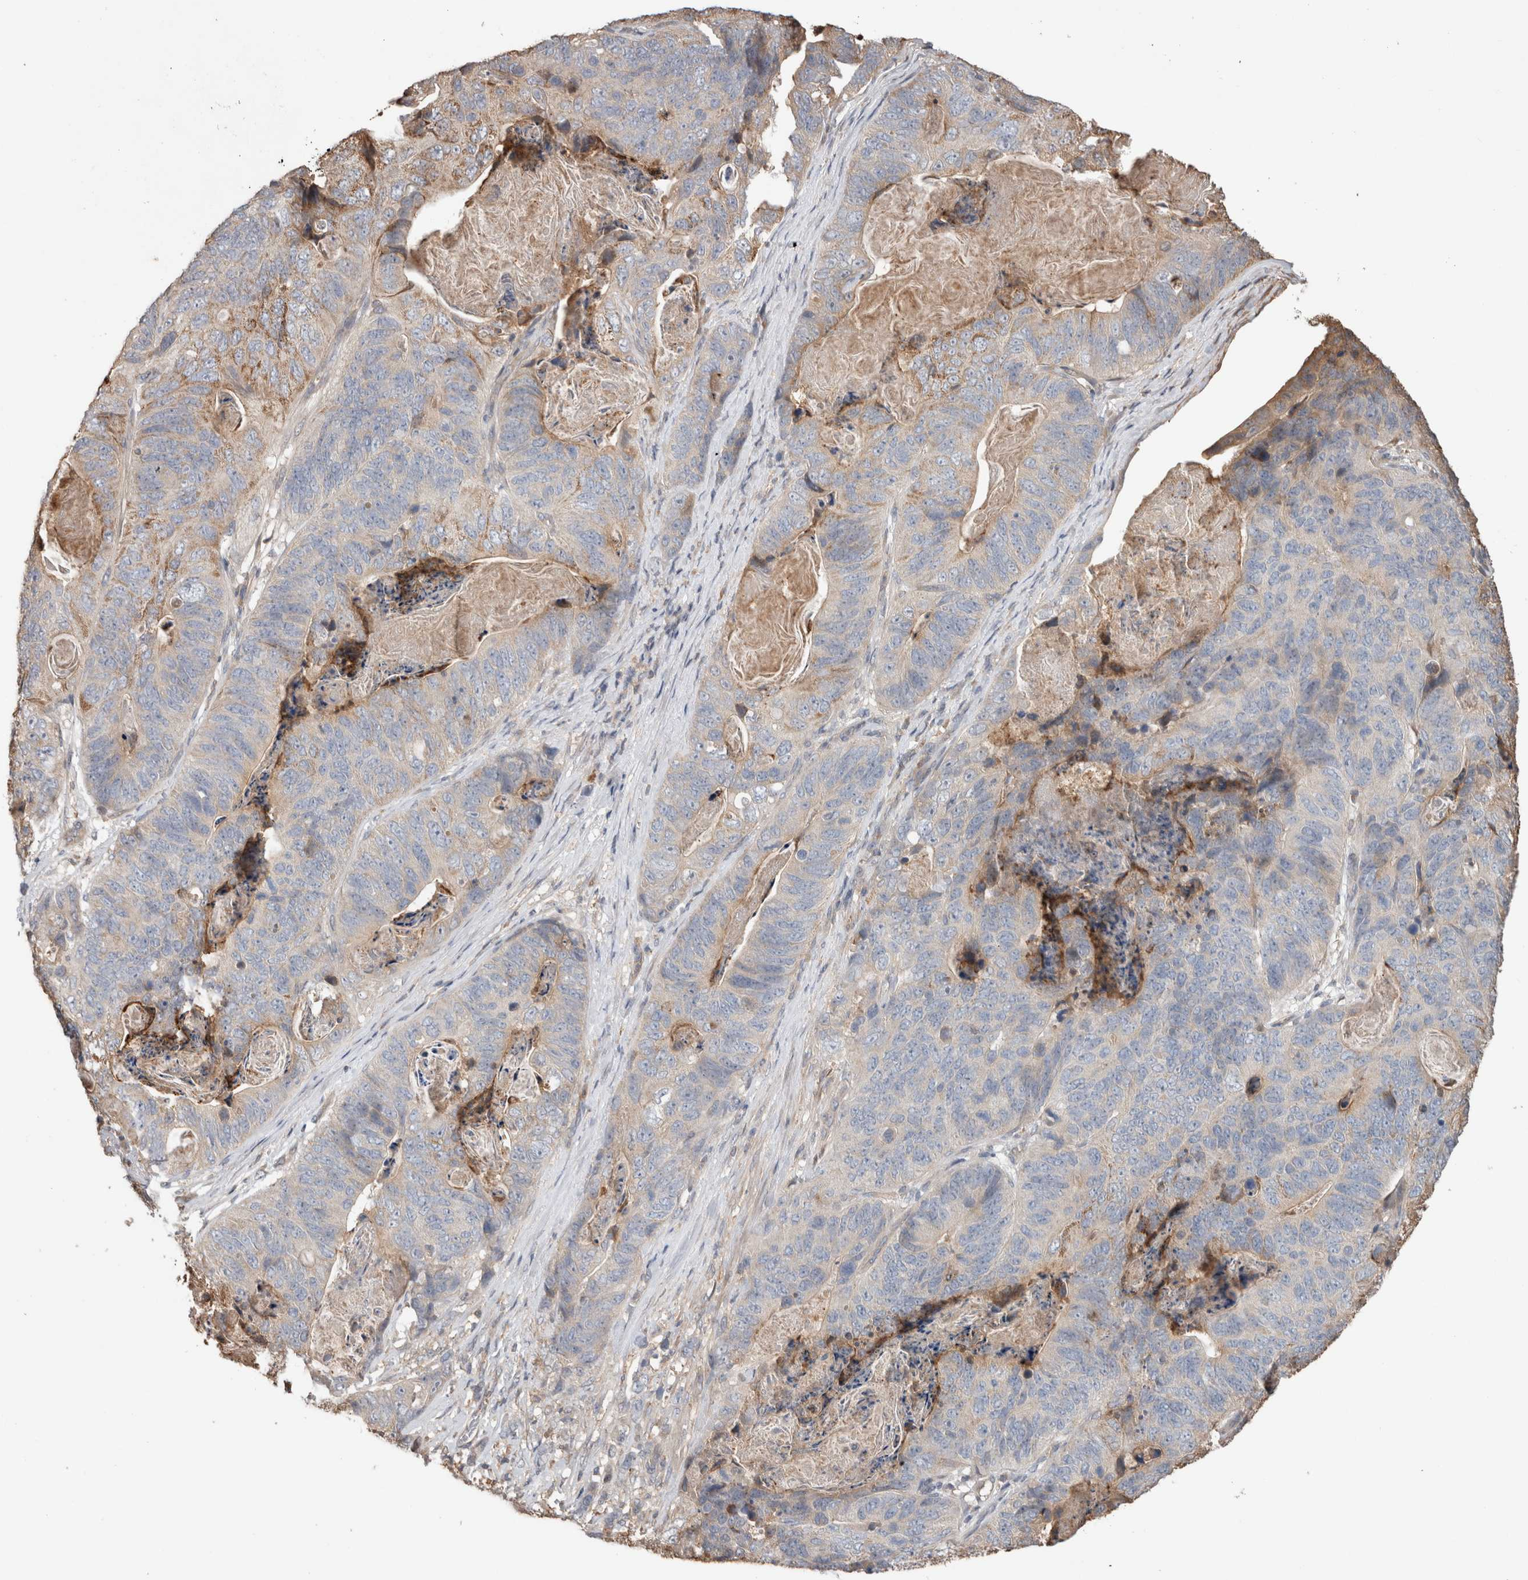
{"staining": {"intensity": "weak", "quantity": "<25%", "location": "cytoplasmic/membranous"}, "tissue": "stomach cancer", "cell_type": "Tumor cells", "image_type": "cancer", "snomed": [{"axis": "morphology", "description": "Normal tissue, NOS"}, {"axis": "morphology", "description": "Adenocarcinoma, NOS"}, {"axis": "topography", "description": "Stomach"}], "caption": "Immunohistochemical staining of stomach cancer shows no significant staining in tumor cells.", "gene": "TRIM5", "patient": {"sex": "female", "age": 89}}